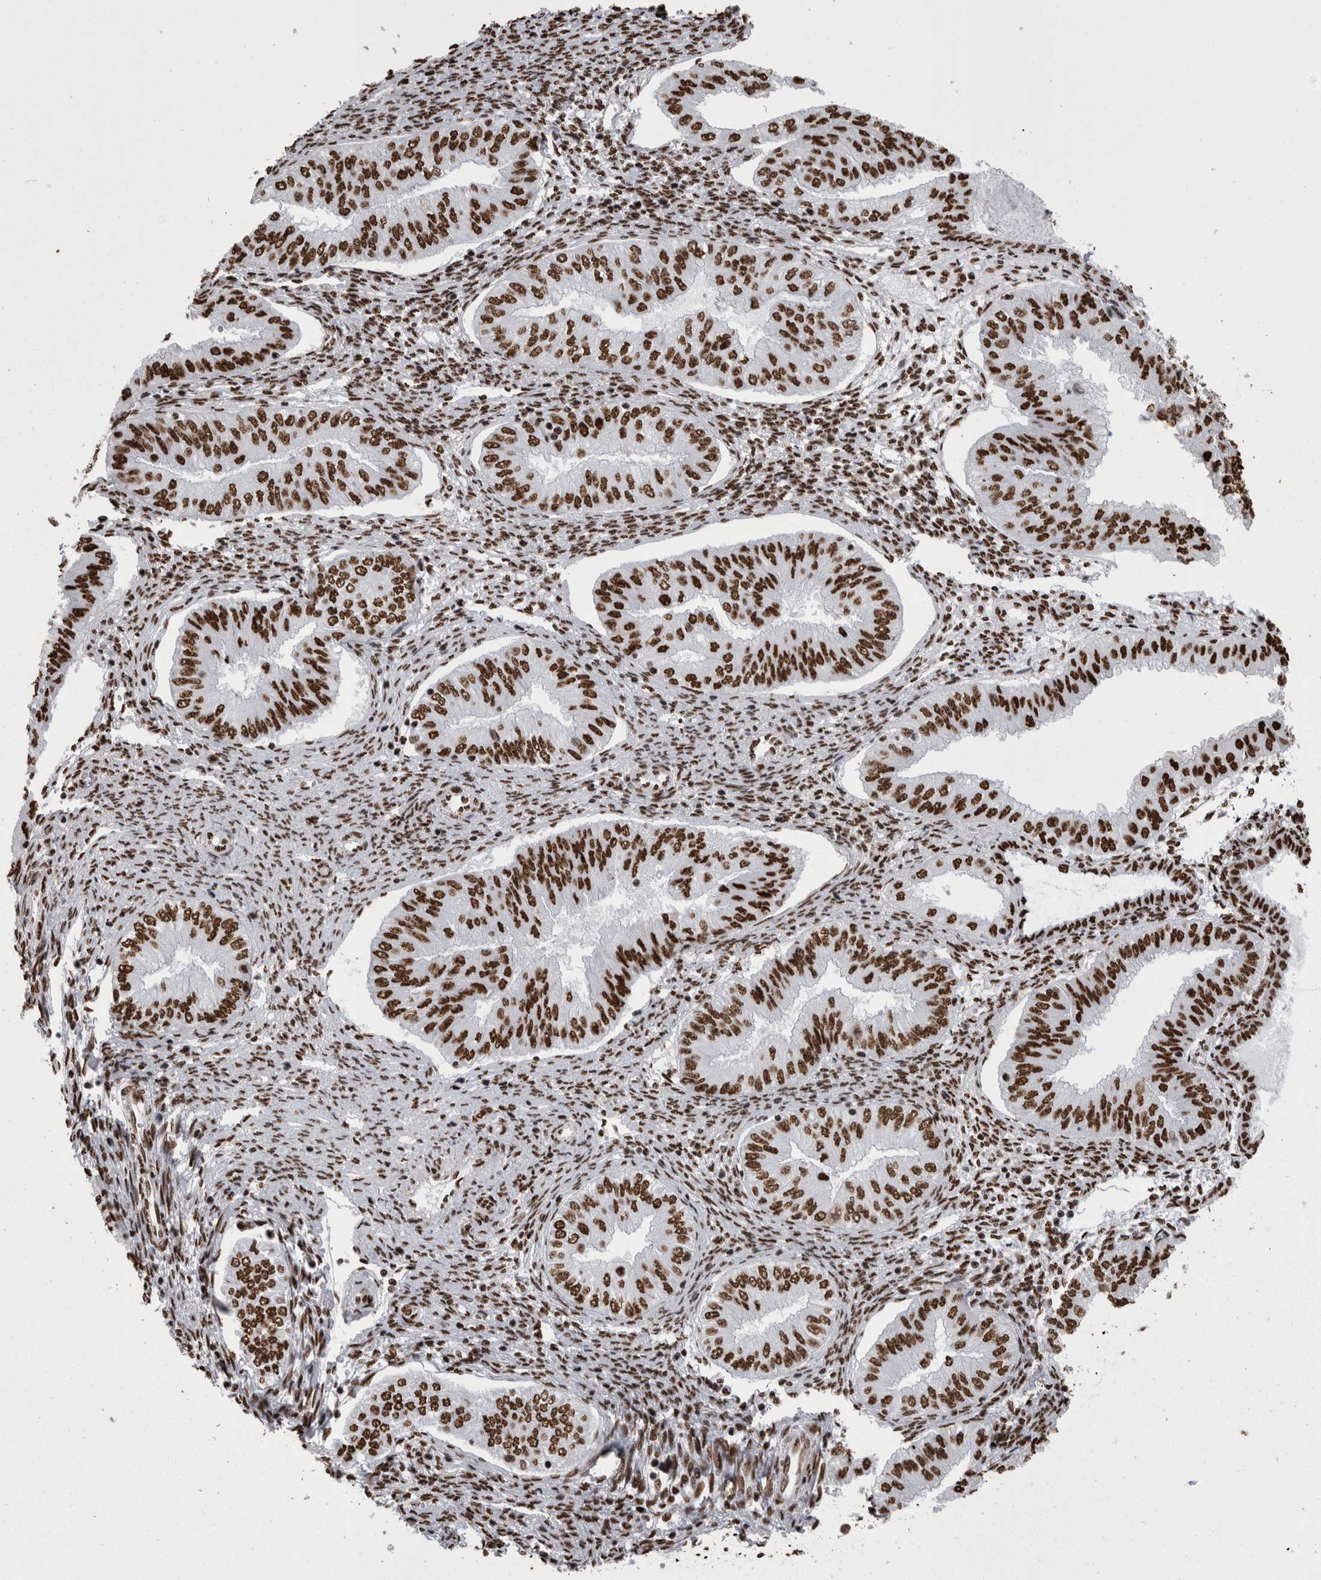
{"staining": {"intensity": "strong", "quantity": ">75%", "location": "nuclear"}, "tissue": "endometrial cancer", "cell_type": "Tumor cells", "image_type": "cancer", "snomed": [{"axis": "morphology", "description": "Normal tissue, NOS"}, {"axis": "morphology", "description": "Adenocarcinoma, NOS"}, {"axis": "topography", "description": "Endometrium"}], "caption": "DAB immunohistochemical staining of human endometrial adenocarcinoma reveals strong nuclear protein staining in approximately >75% of tumor cells. The staining is performed using DAB brown chromogen to label protein expression. The nuclei are counter-stained blue using hematoxylin.", "gene": "HNRNPM", "patient": {"sex": "female", "age": 53}}